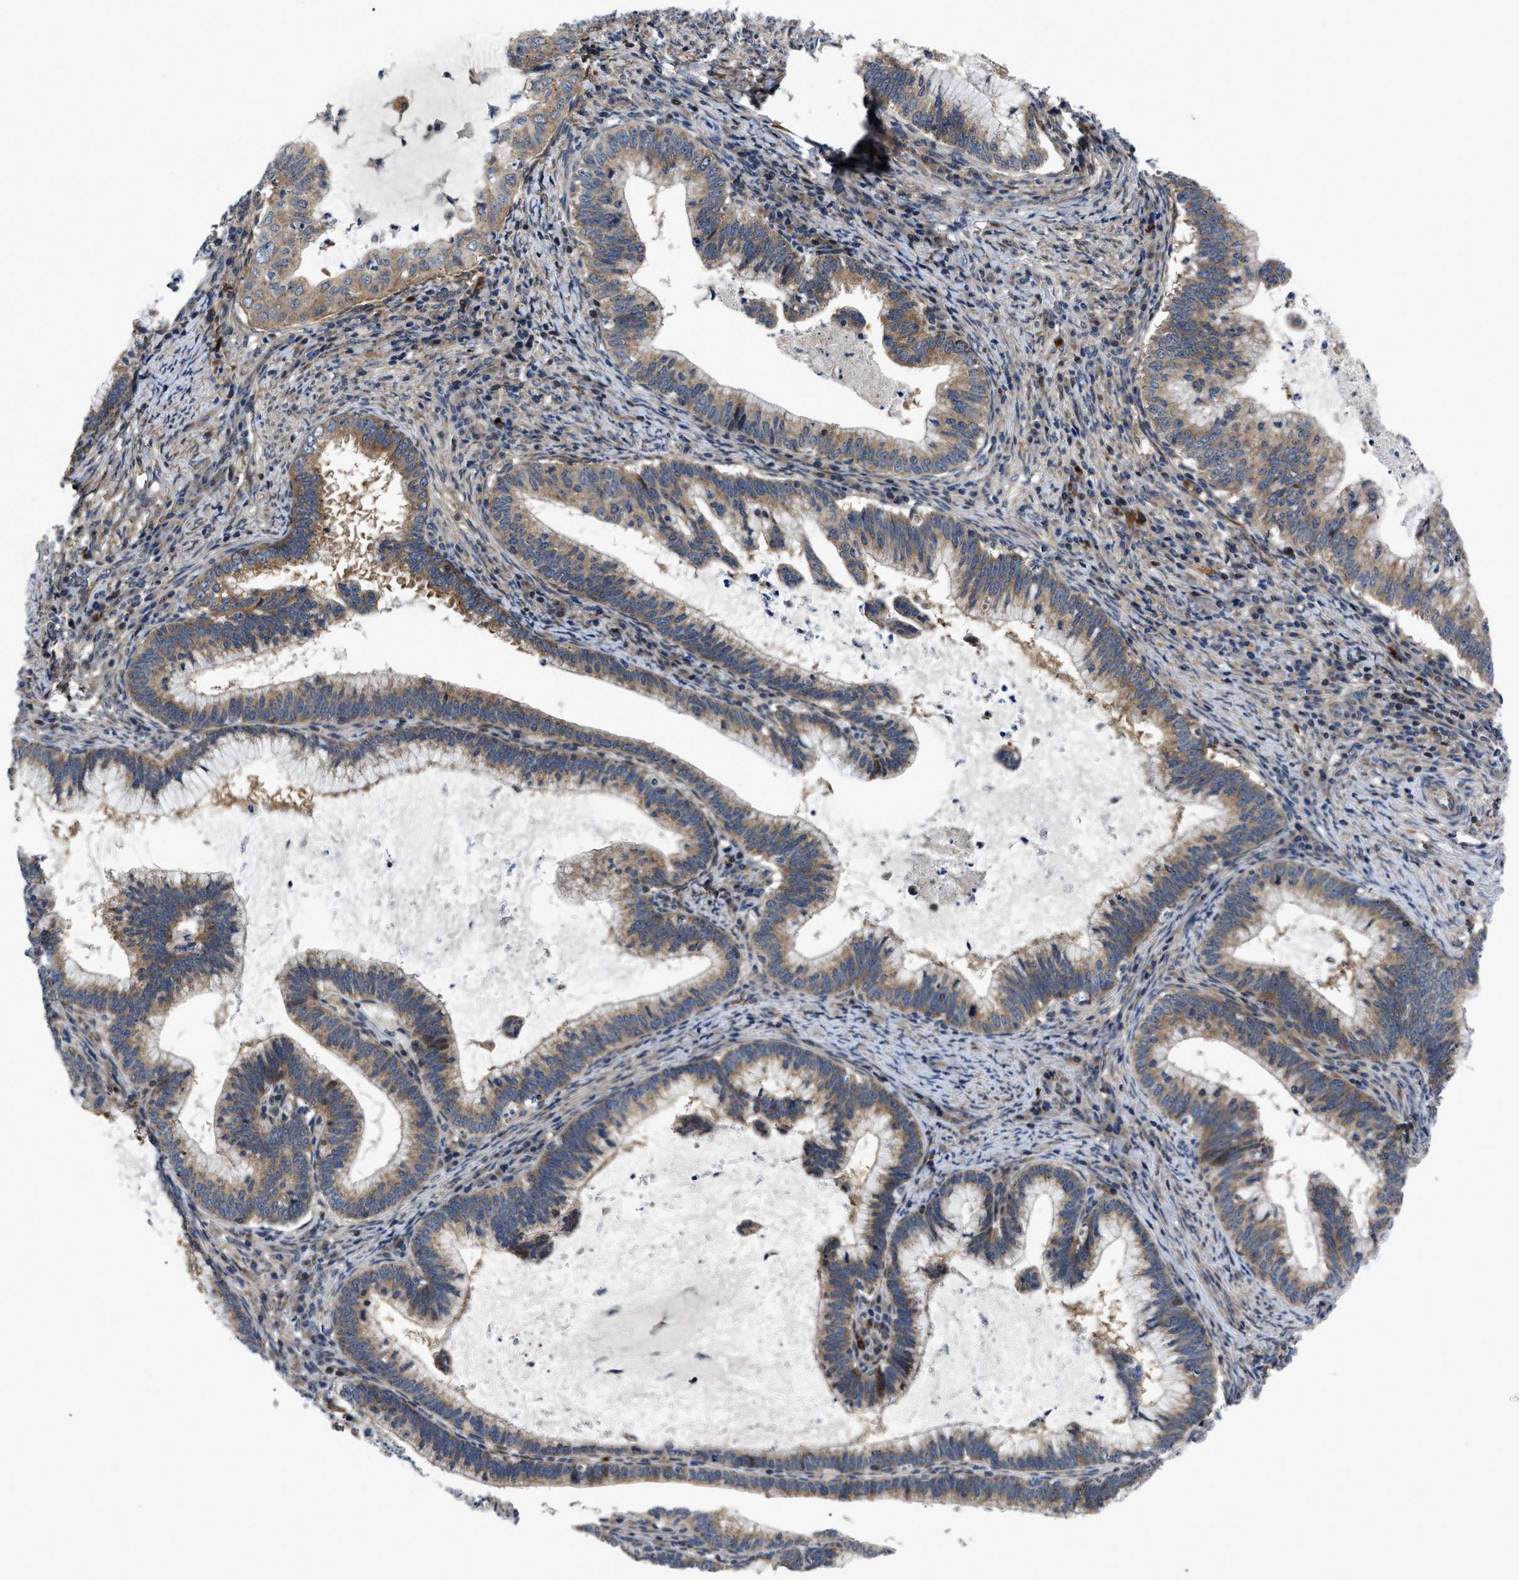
{"staining": {"intensity": "moderate", "quantity": ">75%", "location": "cytoplasmic/membranous"}, "tissue": "cervical cancer", "cell_type": "Tumor cells", "image_type": "cancer", "snomed": [{"axis": "morphology", "description": "Adenocarcinoma, NOS"}, {"axis": "topography", "description": "Cervix"}], "caption": "The image displays a brown stain indicating the presence of a protein in the cytoplasmic/membranous of tumor cells in adenocarcinoma (cervical).", "gene": "PPWD1", "patient": {"sex": "female", "age": 36}}